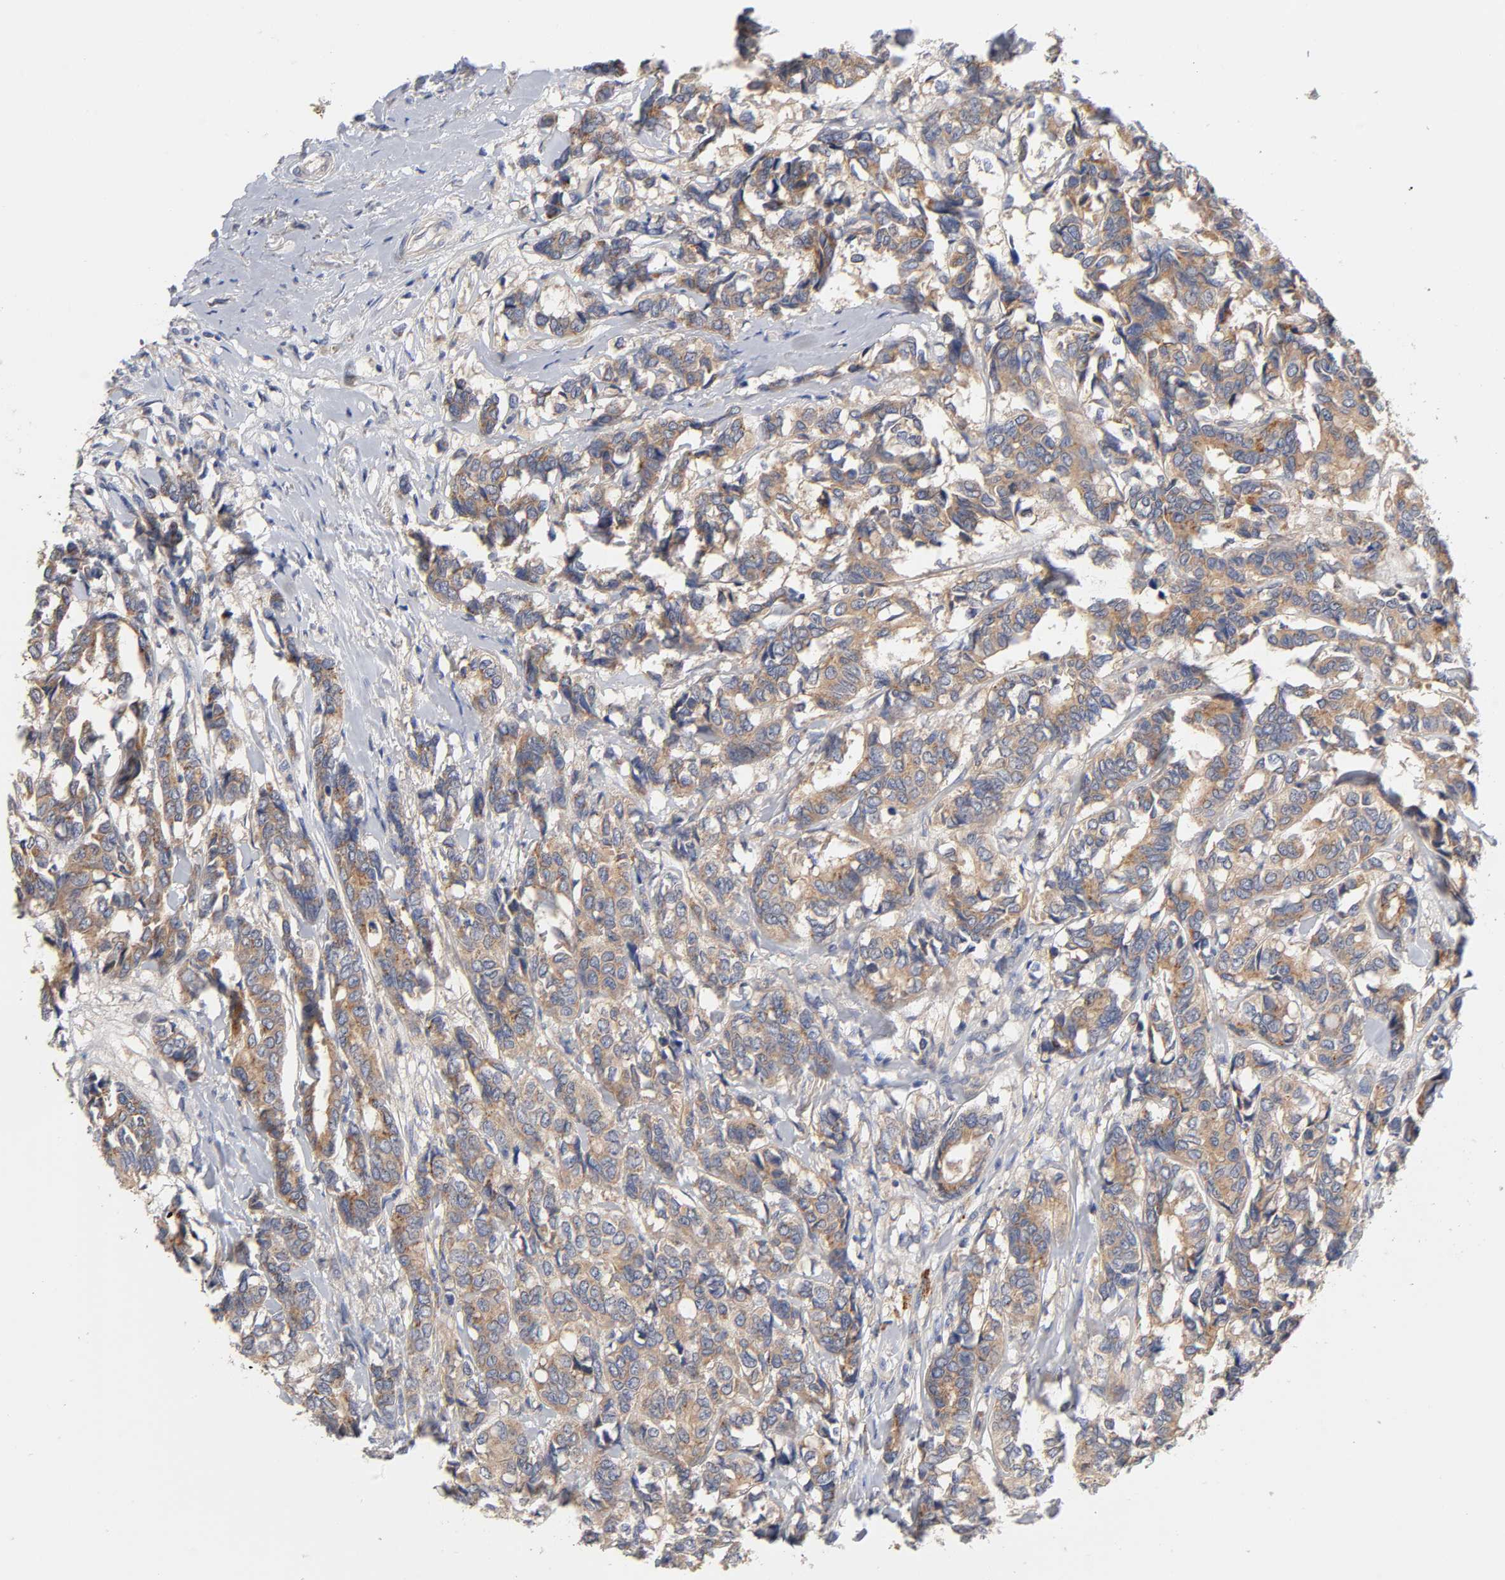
{"staining": {"intensity": "moderate", "quantity": ">75%", "location": "cytoplasmic/membranous"}, "tissue": "breast cancer", "cell_type": "Tumor cells", "image_type": "cancer", "snomed": [{"axis": "morphology", "description": "Duct carcinoma"}, {"axis": "topography", "description": "Breast"}], "caption": "Protein expression by immunohistochemistry reveals moderate cytoplasmic/membranous positivity in about >75% of tumor cells in intraductal carcinoma (breast).", "gene": "C17orf75", "patient": {"sex": "female", "age": 87}}